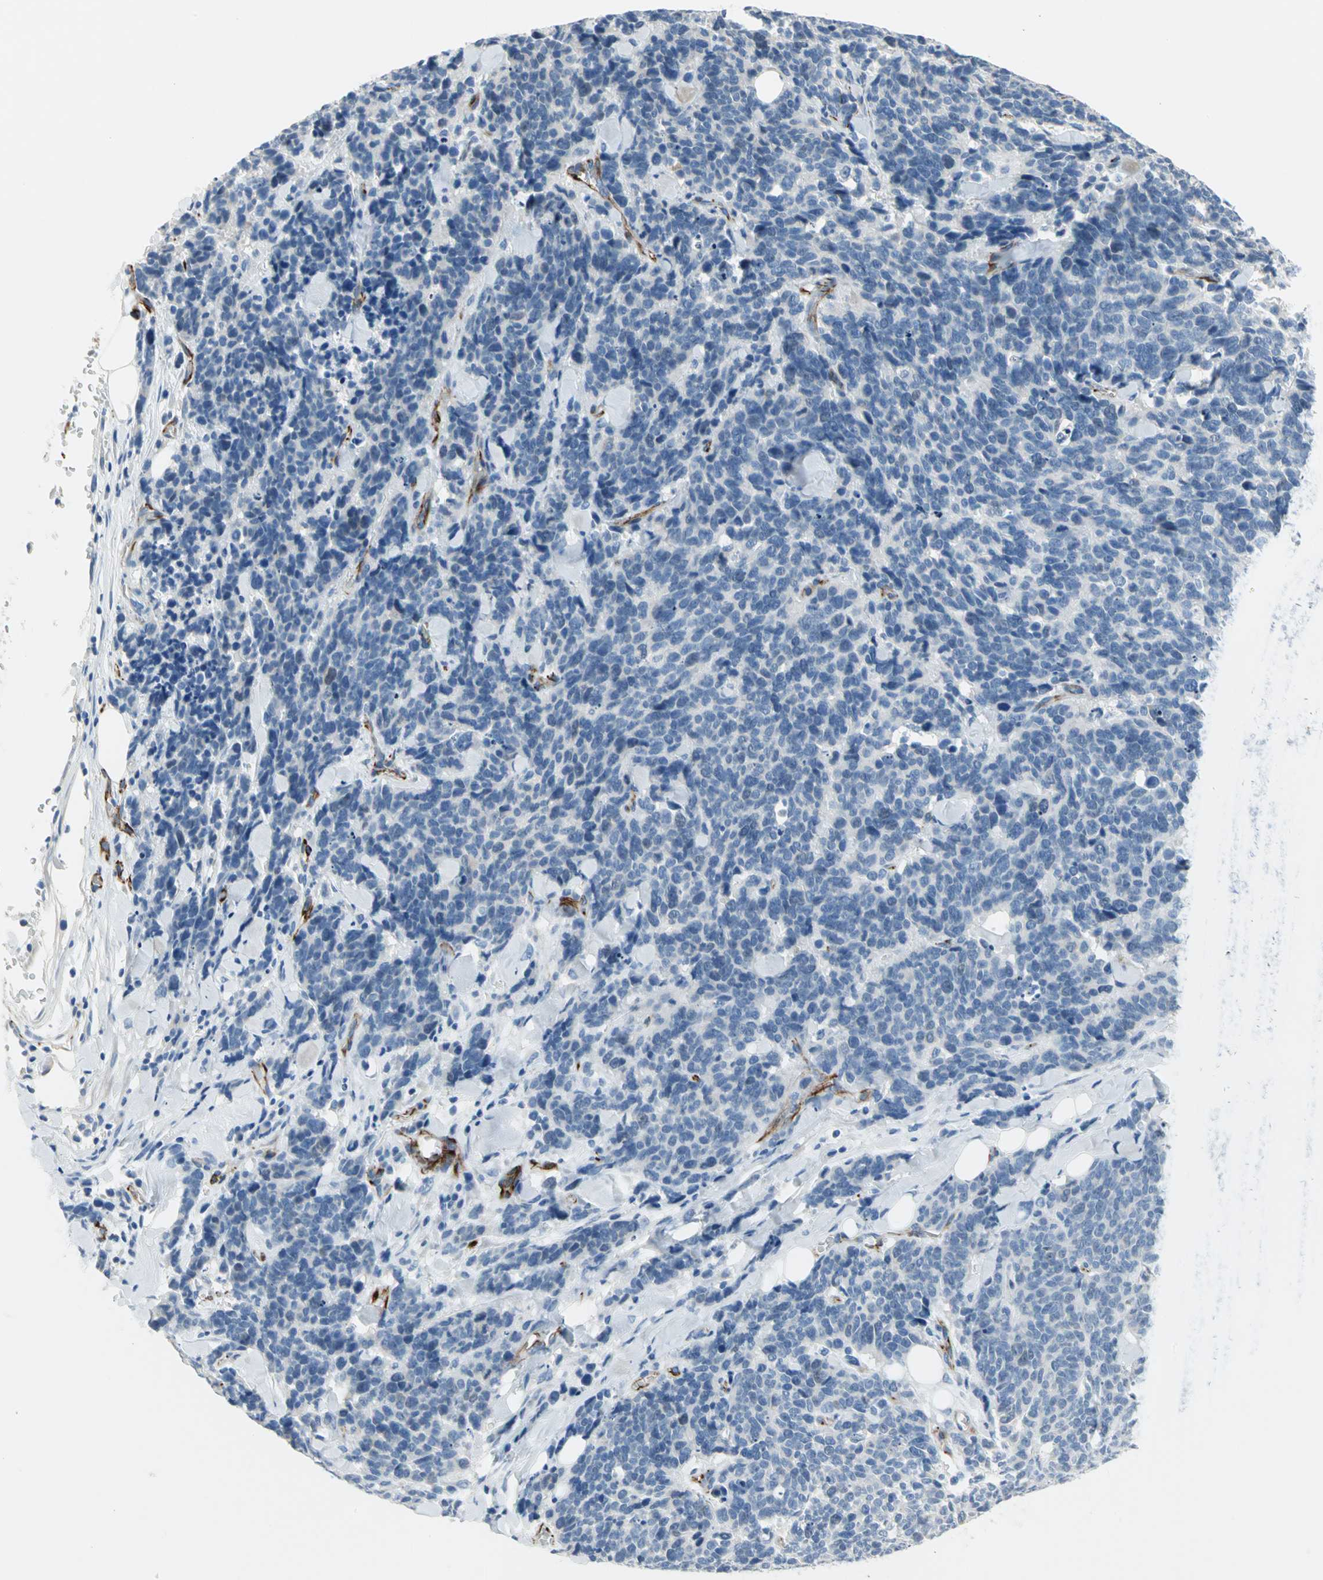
{"staining": {"intensity": "negative", "quantity": "none", "location": "none"}, "tissue": "lung cancer", "cell_type": "Tumor cells", "image_type": "cancer", "snomed": [{"axis": "morphology", "description": "Neoplasm, malignant, NOS"}, {"axis": "topography", "description": "Lung"}], "caption": "A histopathology image of human neoplasm (malignant) (lung) is negative for staining in tumor cells. (Brightfield microscopy of DAB (3,3'-diaminobenzidine) IHC at high magnification).", "gene": "ALOX15", "patient": {"sex": "female", "age": 58}}